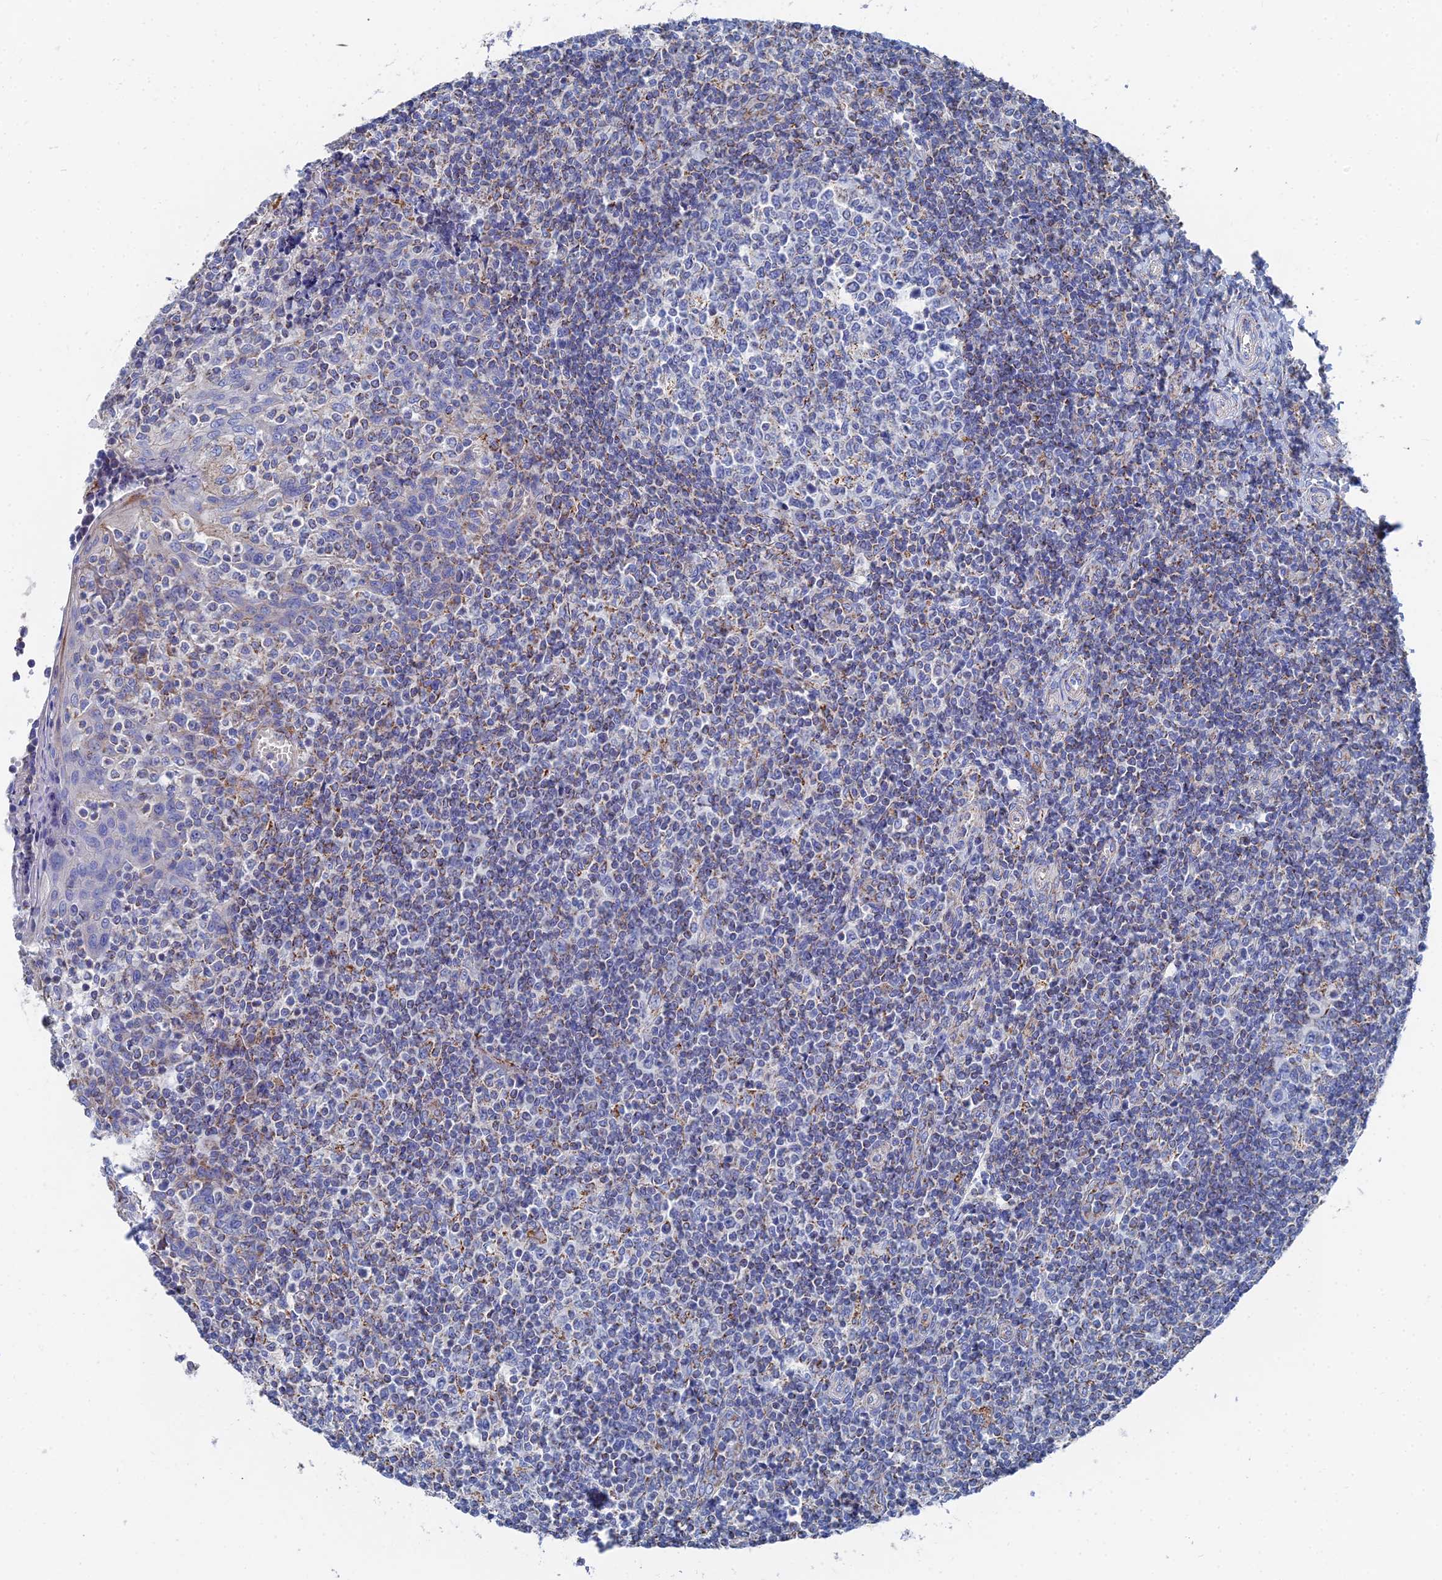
{"staining": {"intensity": "negative", "quantity": "none", "location": "none"}, "tissue": "tonsil", "cell_type": "Germinal center cells", "image_type": "normal", "snomed": [{"axis": "morphology", "description": "Normal tissue, NOS"}, {"axis": "topography", "description": "Tonsil"}], "caption": "This is an immunohistochemistry histopathology image of unremarkable human tonsil. There is no staining in germinal center cells.", "gene": "IFT80", "patient": {"sex": "female", "age": 19}}